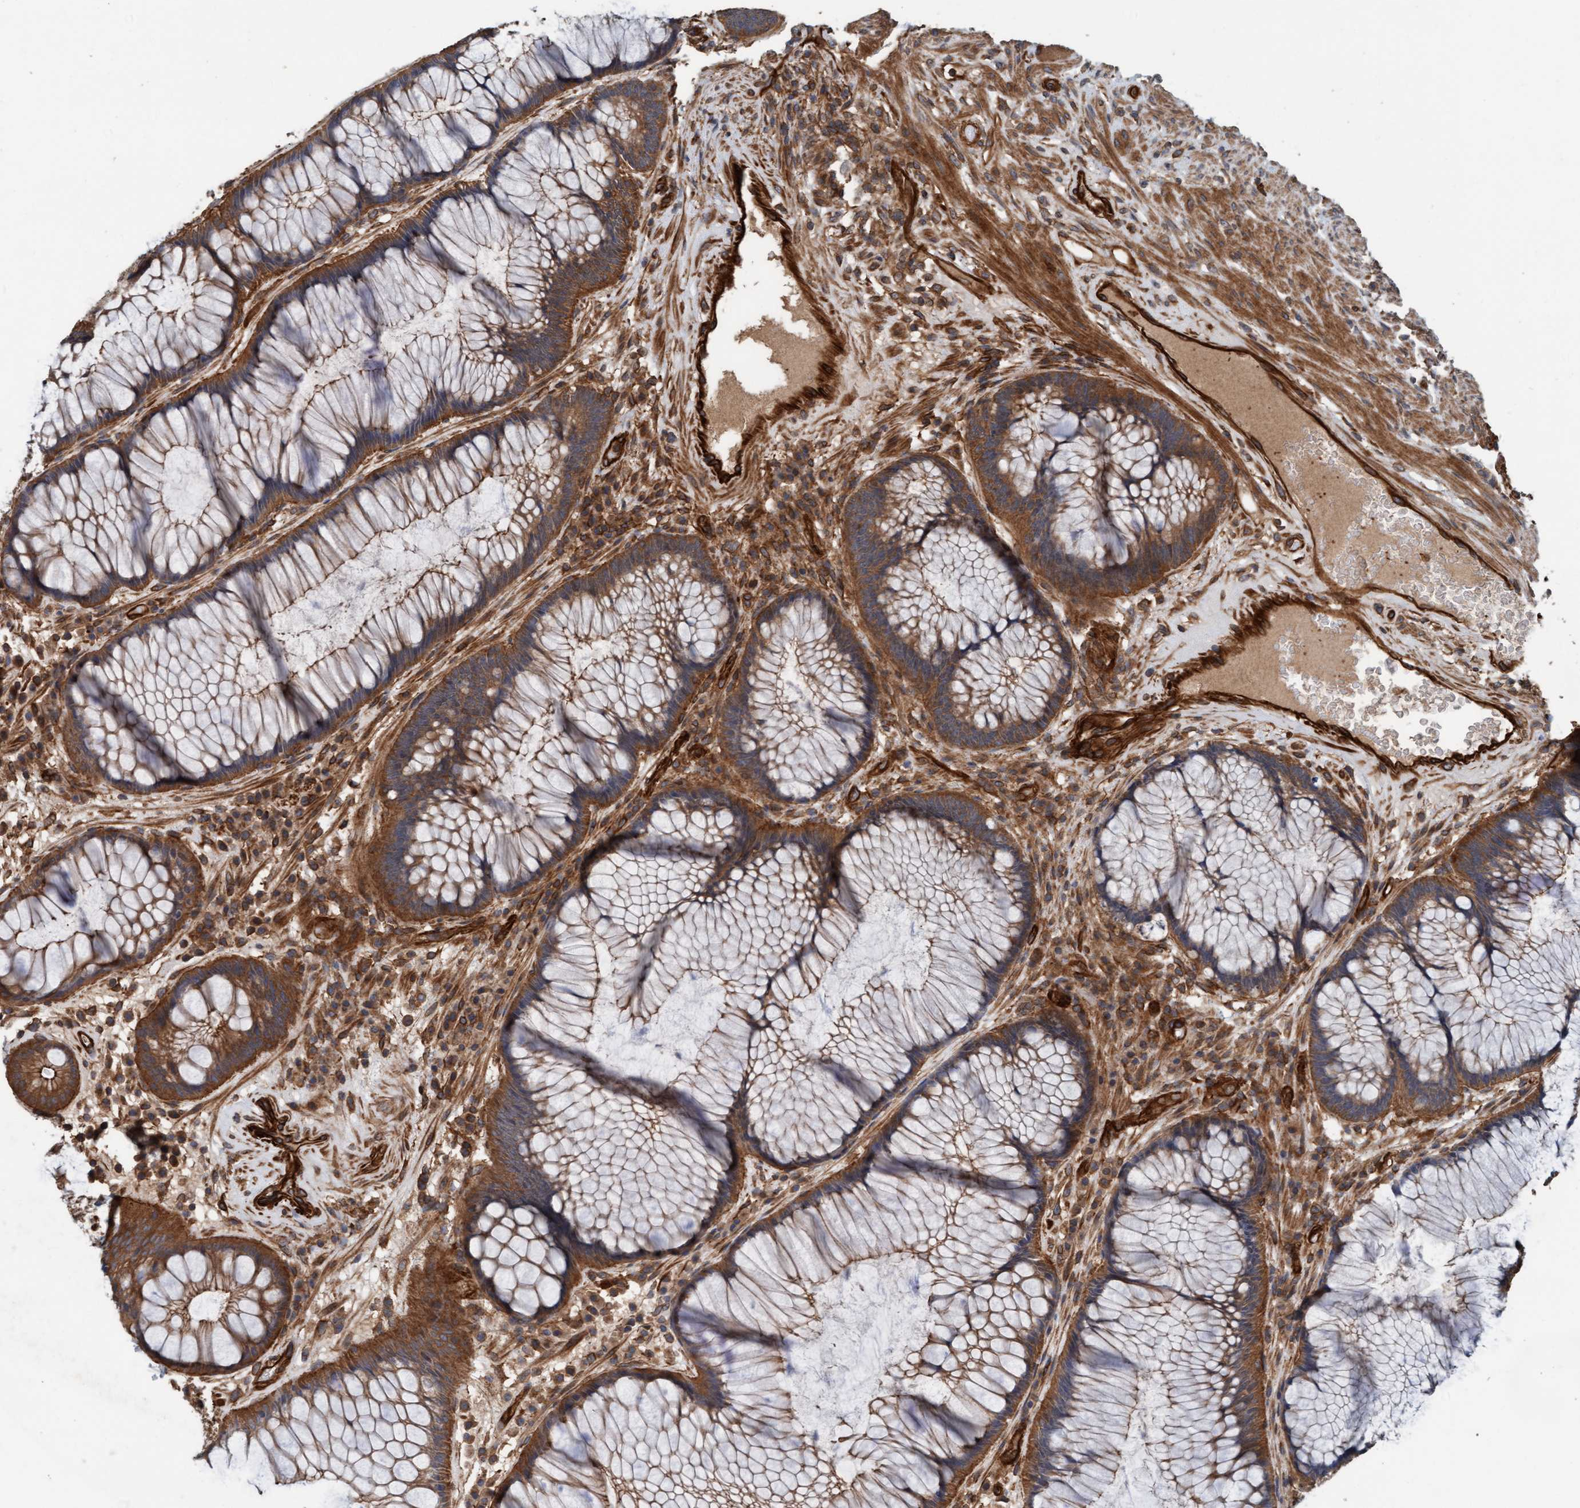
{"staining": {"intensity": "strong", "quantity": ">75%", "location": "cytoplasmic/membranous"}, "tissue": "rectum", "cell_type": "Glandular cells", "image_type": "normal", "snomed": [{"axis": "morphology", "description": "Normal tissue, NOS"}, {"axis": "topography", "description": "Rectum"}], "caption": "A photomicrograph of rectum stained for a protein reveals strong cytoplasmic/membranous brown staining in glandular cells.", "gene": "STXBP4", "patient": {"sex": "male", "age": 51}}